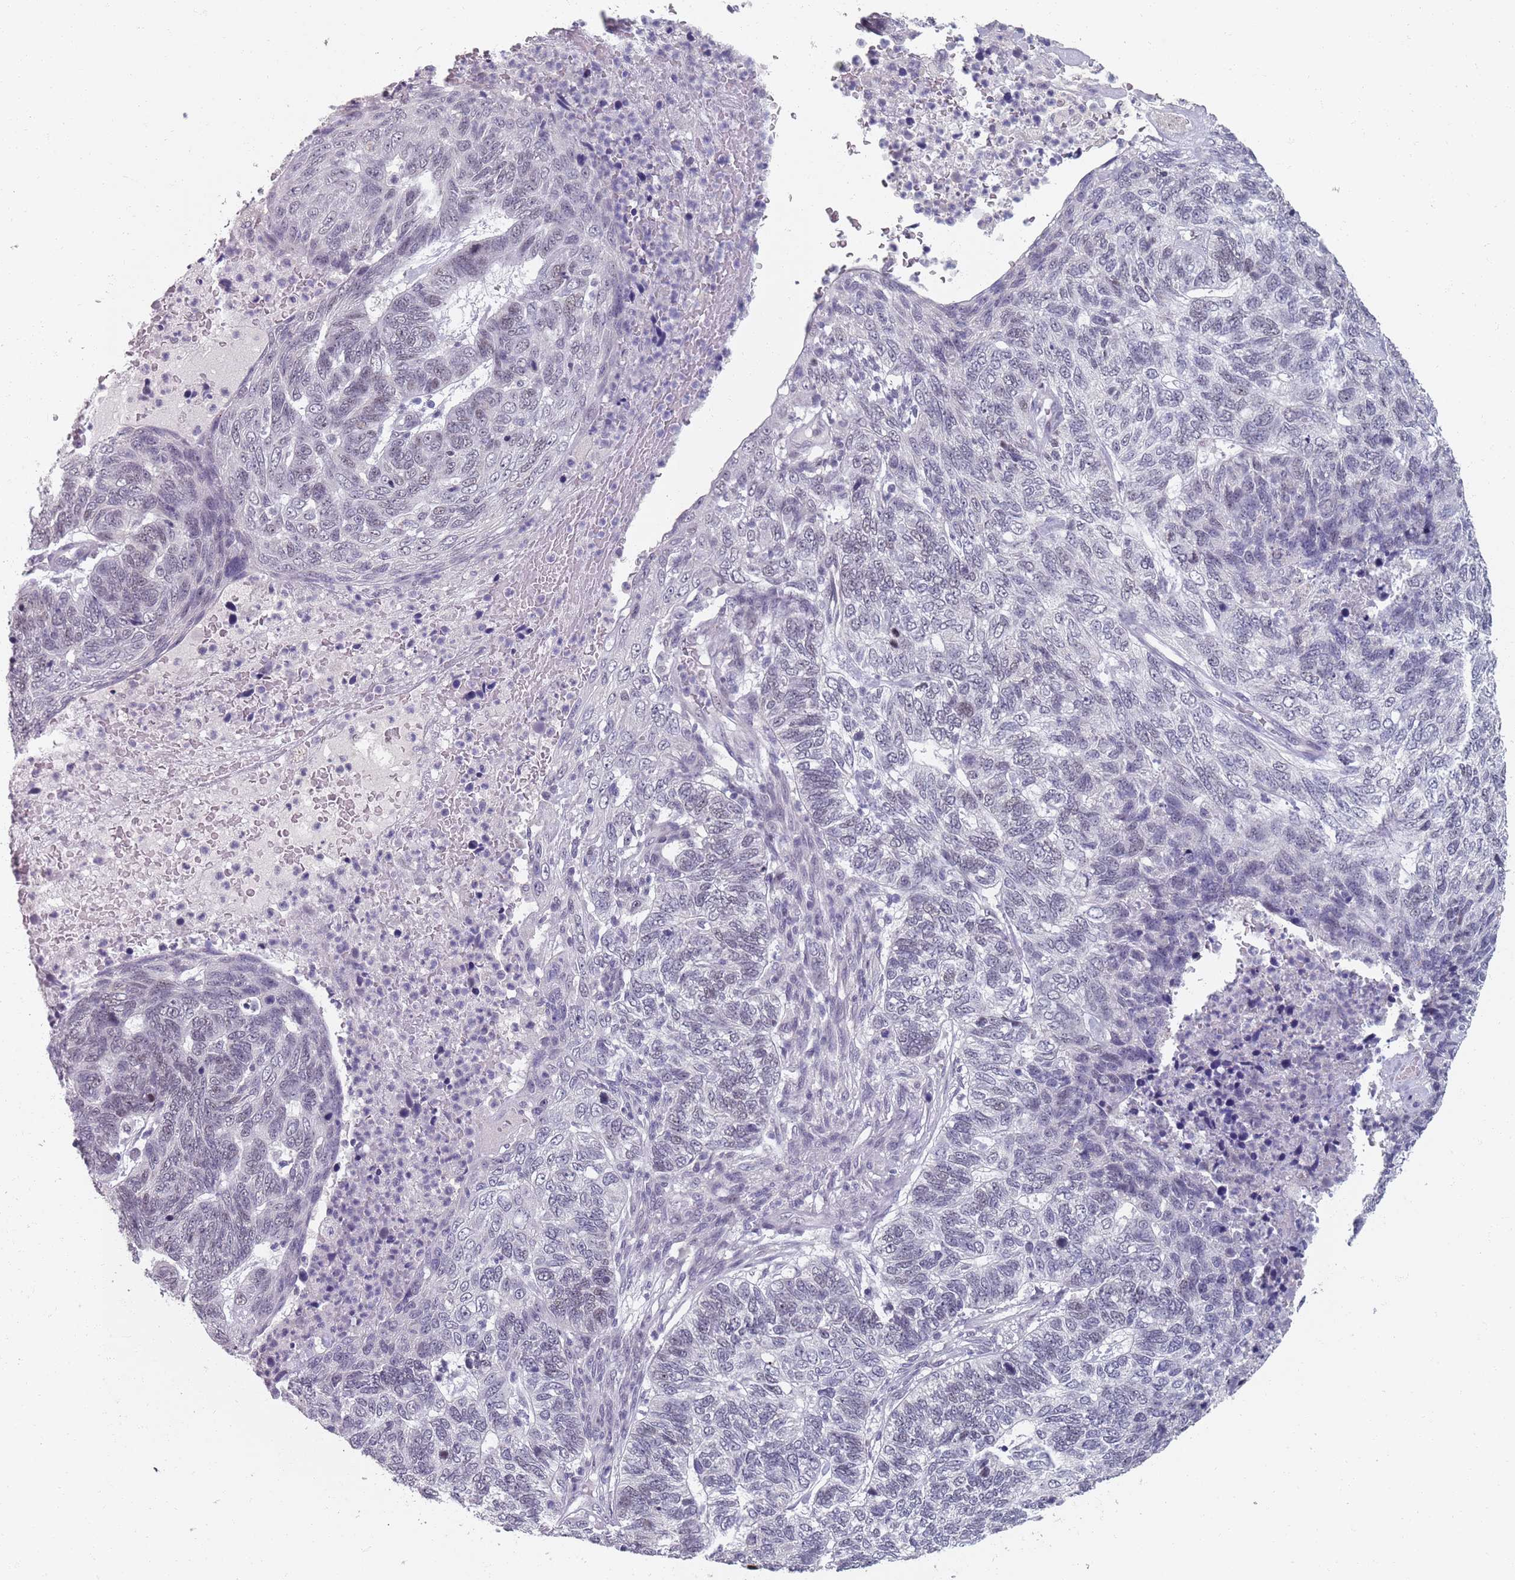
{"staining": {"intensity": "weak", "quantity": "<25%", "location": "nuclear"}, "tissue": "skin cancer", "cell_type": "Tumor cells", "image_type": "cancer", "snomed": [{"axis": "morphology", "description": "Basal cell carcinoma"}, {"axis": "topography", "description": "Skin"}], "caption": "Human skin cancer stained for a protein using IHC exhibits no positivity in tumor cells.", "gene": "SAMD1", "patient": {"sex": "female", "age": 65}}